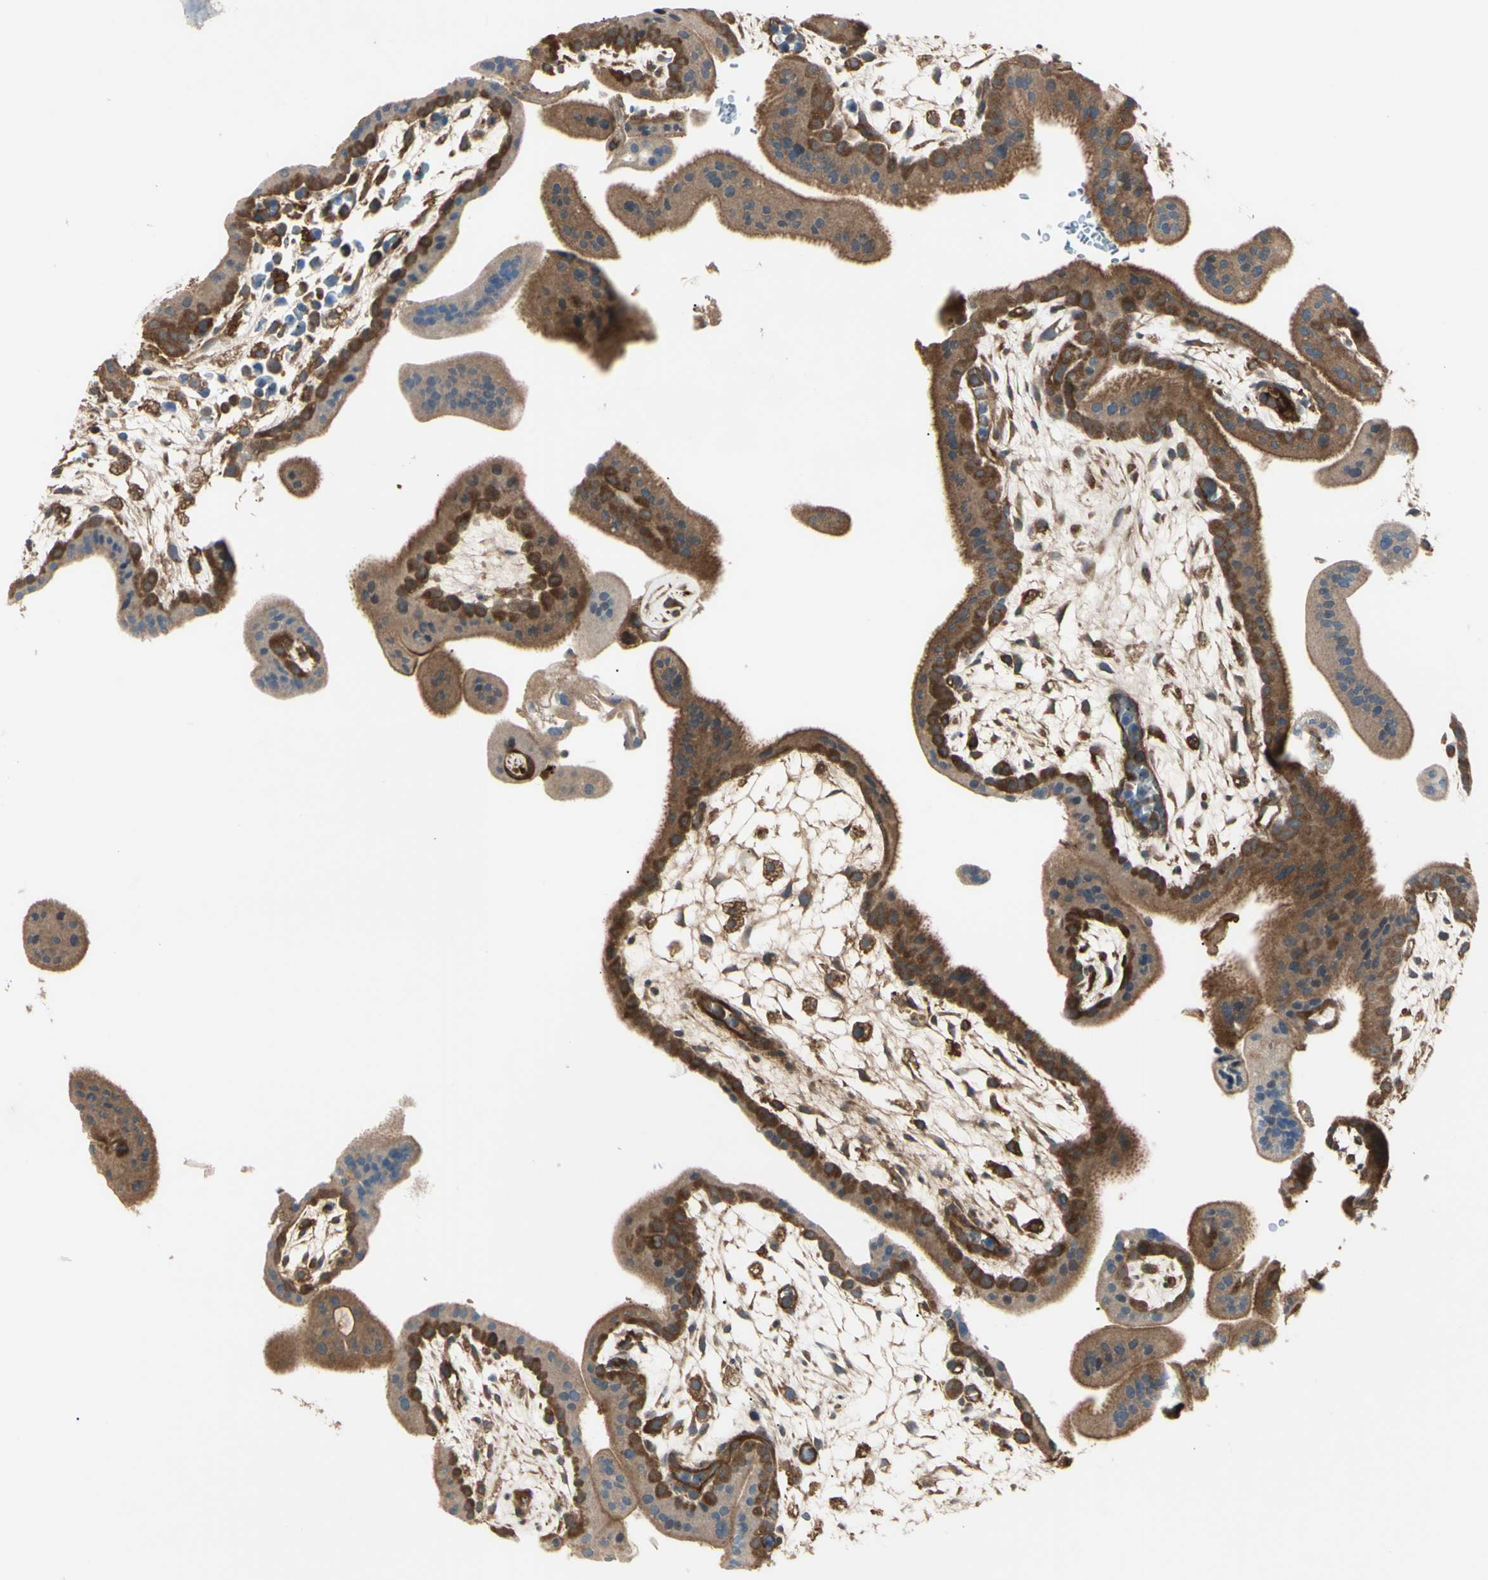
{"staining": {"intensity": "moderate", "quantity": ">75%", "location": "cytoplasmic/membranous,nuclear"}, "tissue": "placenta", "cell_type": "Decidual cells", "image_type": "normal", "snomed": [{"axis": "morphology", "description": "Normal tissue, NOS"}, {"axis": "topography", "description": "Placenta"}], "caption": "The histopathology image displays staining of normal placenta, revealing moderate cytoplasmic/membranous,nuclear protein positivity (brown color) within decidual cells. Immunohistochemistry stains the protein of interest in brown and the nuclei are stained blue.", "gene": "PTPN12", "patient": {"sex": "female", "age": 35}}